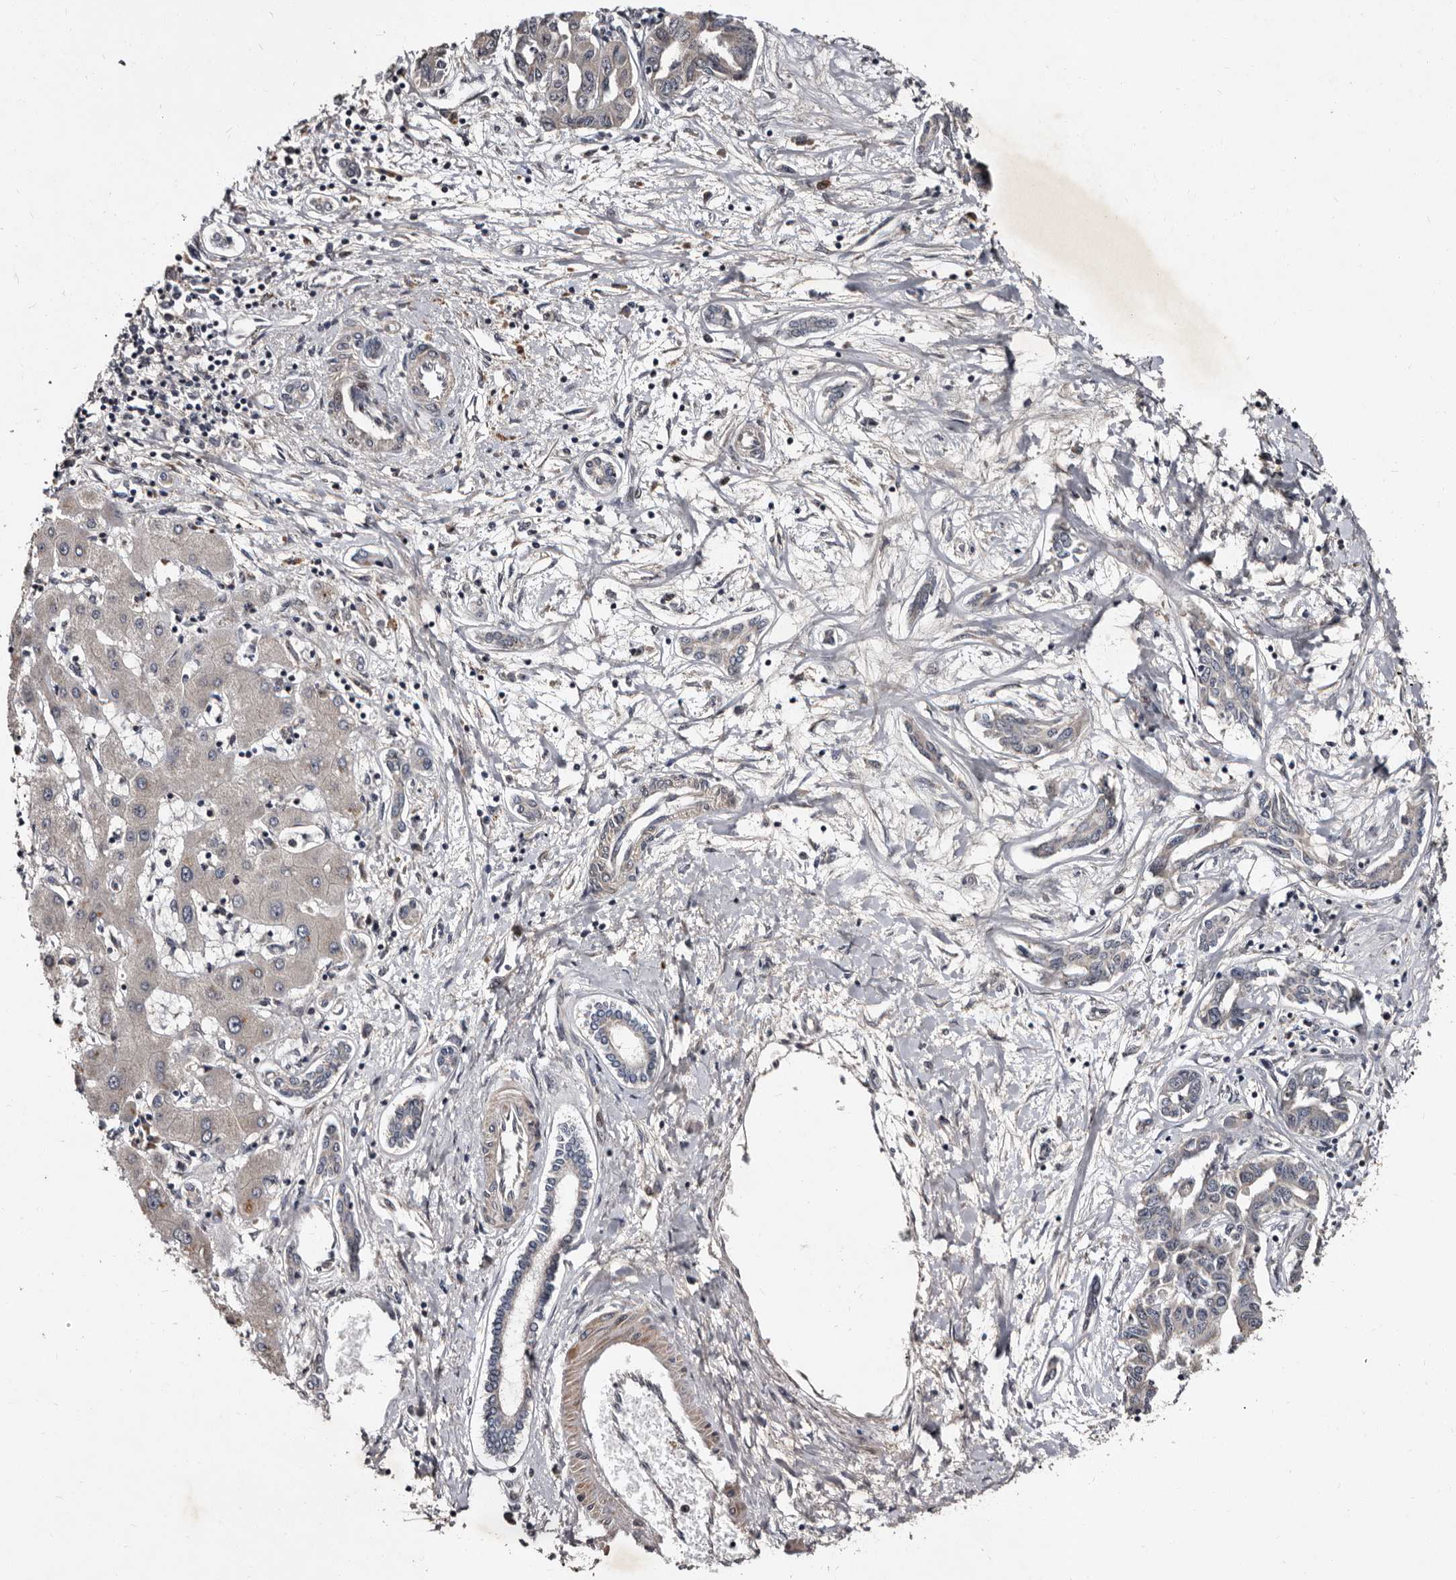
{"staining": {"intensity": "negative", "quantity": "none", "location": "none"}, "tissue": "liver cancer", "cell_type": "Tumor cells", "image_type": "cancer", "snomed": [{"axis": "morphology", "description": "Cholangiocarcinoma"}, {"axis": "topography", "description": "Liver"}], "caption": "Immunohistochemistry of liver cancer demonstrates no staining in tumor cells.", "gene": "MKRN3", "patient": {"sex": "male", "age": 59}}